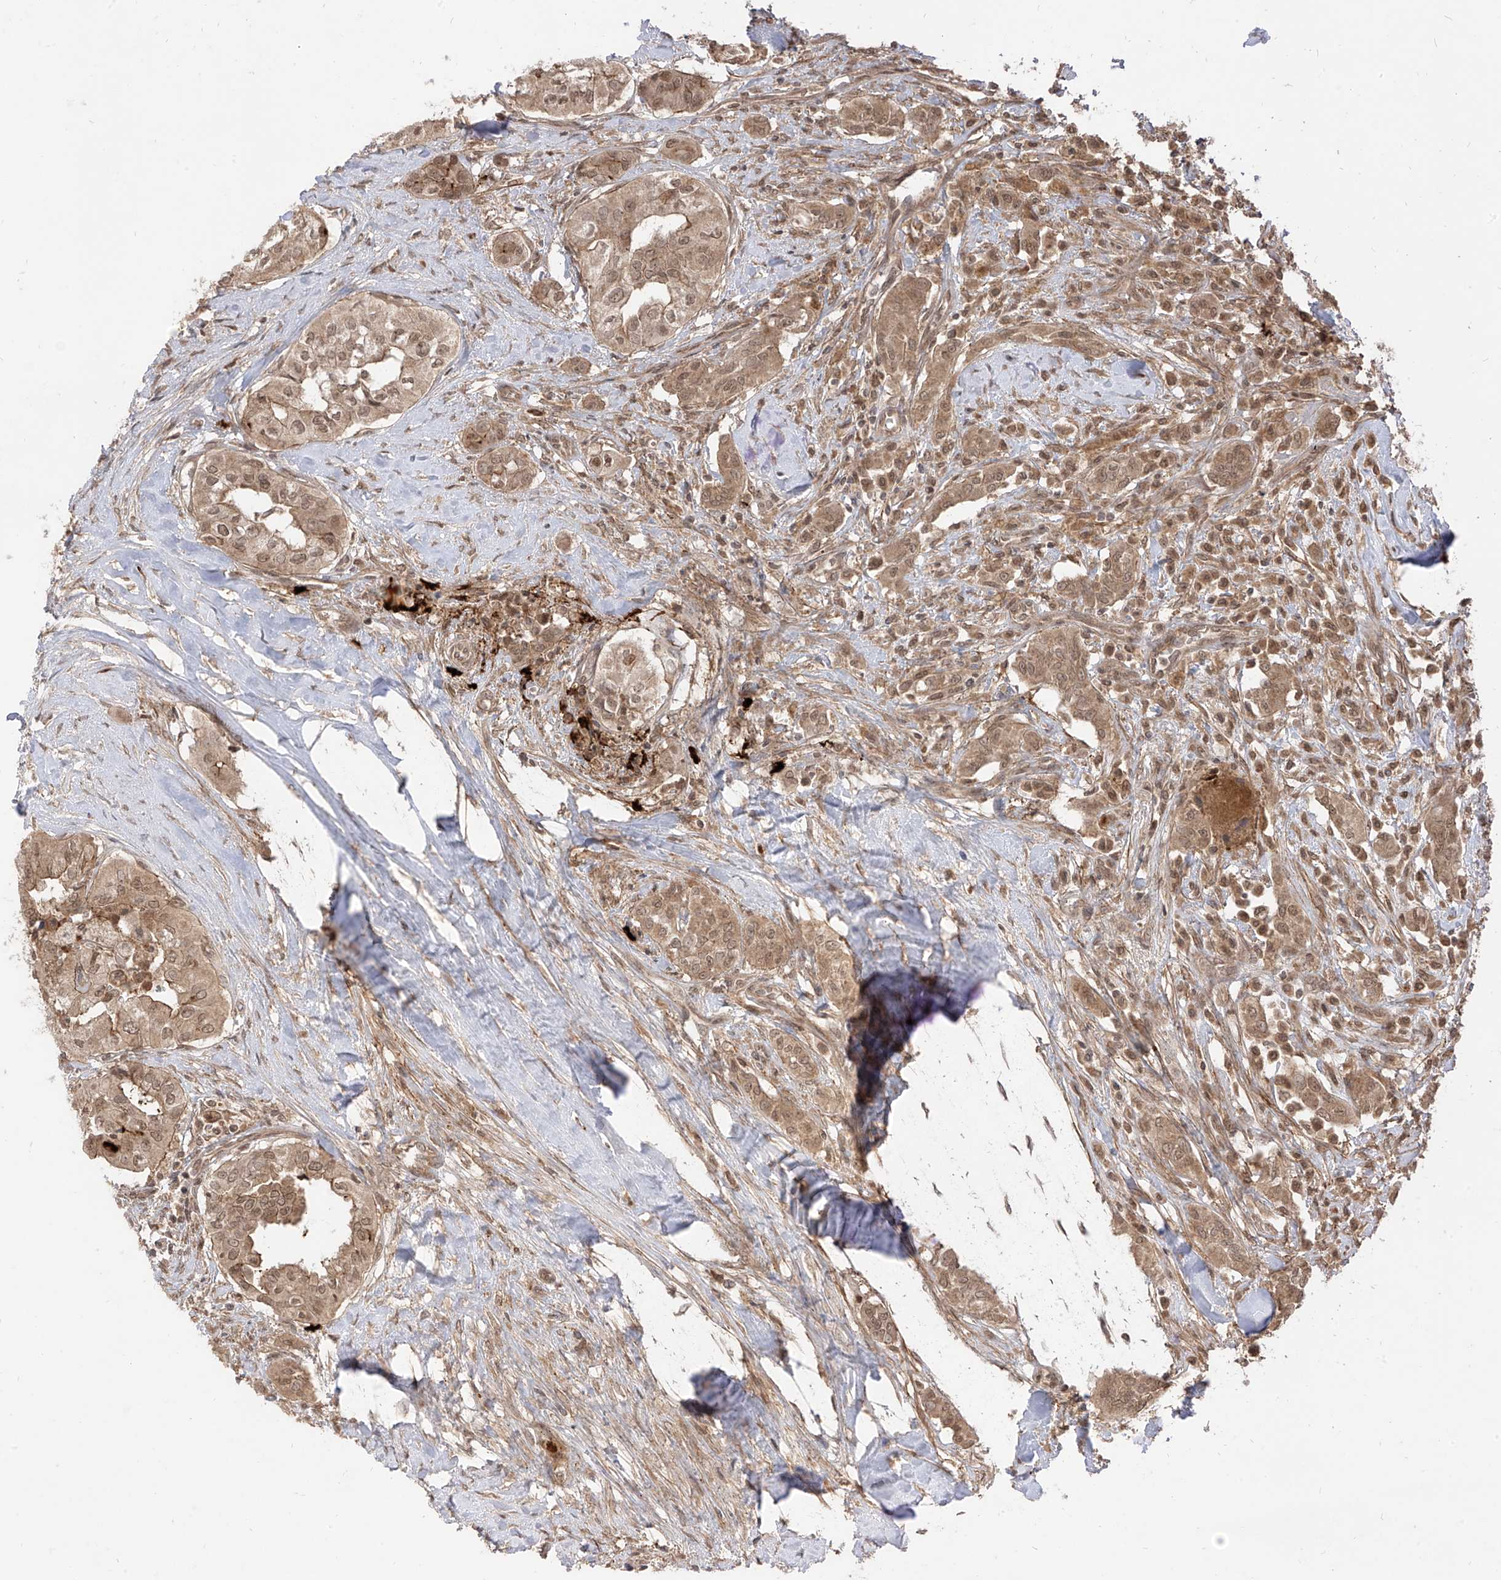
{"staining": {"intensity": "moderate", "quantity": ">75%", "location": "cytoplasmic/membranous,nuclear"}, "tissue": "thyroid cancer", "cell_type": "Tumor cells", "image_type": "cancer", "snomed": [{"axis": "morphology", "description": "Papillary adenocarcinoma, NOS"}, {"axis": "topography", "description": "Thyroid gland"}], "caption": "Papillary adenocarcinoma (thyroid) stained with a brown dye exhibits moderate cytoplasmic/membranous and nuclear positive positivity in about >75% of tumor cells.", "gene": "LCOR", "patient": {"sex": "female", "age": 59}}